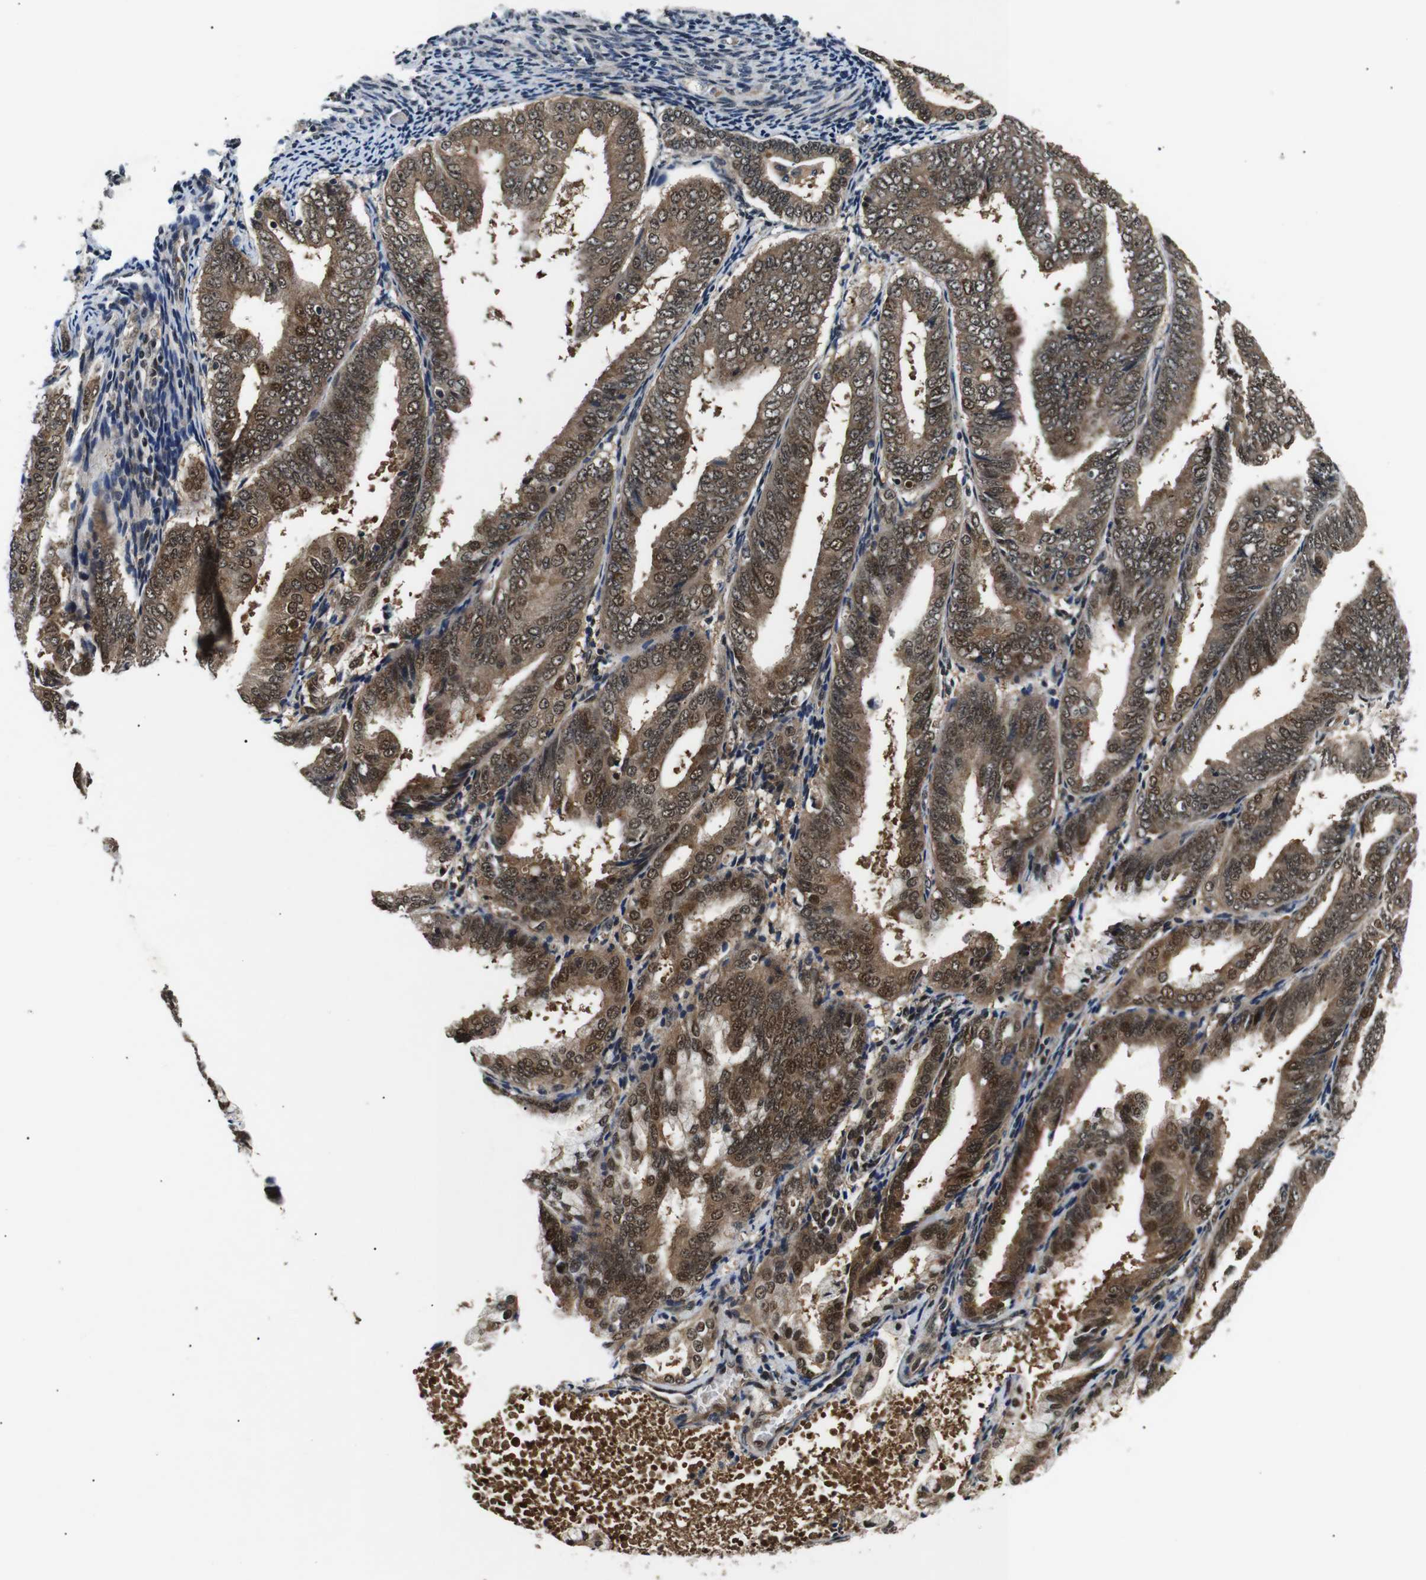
{"staining": {"intensity": "moderate", "quantity": ">75%", "location": "cytoplasmic/membranous,nuclear"}, "tissue": "endometrial cancer", "cell_type": "Tumor cells", "image_type": "cancer", "snomed": [{"axis": "morphology", "description": "Adenocarcinoma, NOS"}, {"axis": "topography", "description": "Endometrium"}], "caption": "Immunohistochemistry histopathology image of neoplastic tissue: endometrial cancer (adenocarcinoma) stained using IHC exhibits medium levels of moderate protein expression localized specifically in the cytoplasmic/membranous and nuclear of tumor cells, appearing as a cytoplasmic/membranous and nuclear brown color.", "gene": "SKP1", "patient": {"sex": "female", "age": 63}}